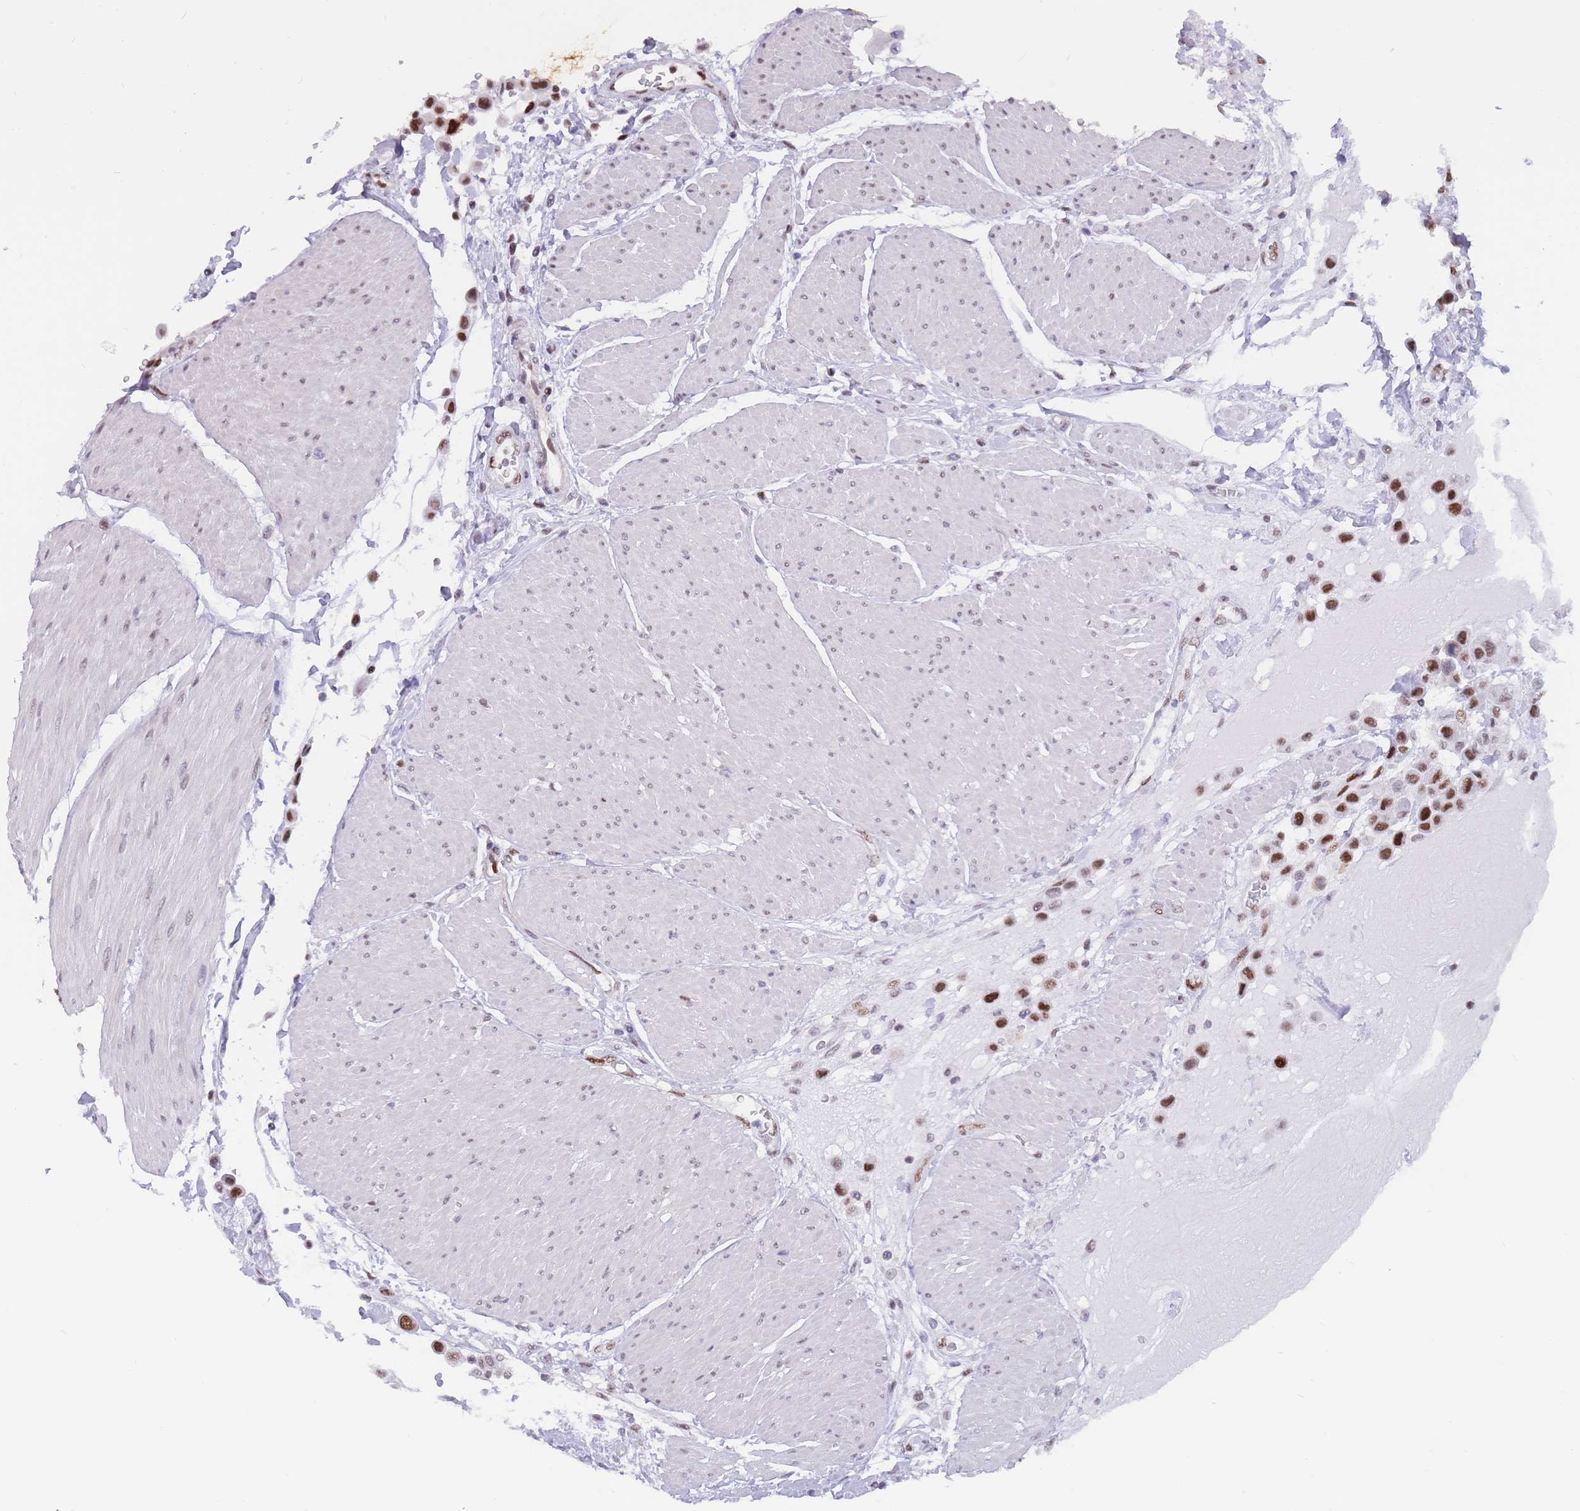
{"staining": {"intensity": "strong", "quantity": ">75%", "location": "nuclear"}, "tissue": "urothelial cancer", "cell_type": "Tumor cells", "image_type": "cancer", "snomed": [{"axis": "morphology", "description": "Urothelial carcinoma, High grade"}, {"axis": "topography", "description": "Urinary bladder"}], "caption": "Immunohistochemistry (IHC) (DAB (3,3'-diaminobenzidine)) staining of urothelial cancer displays strong nuclear protein staining in approximately >75% of tumor cells.", "gene": "NASP", "patient": {"sex": "male", "age": 50}}